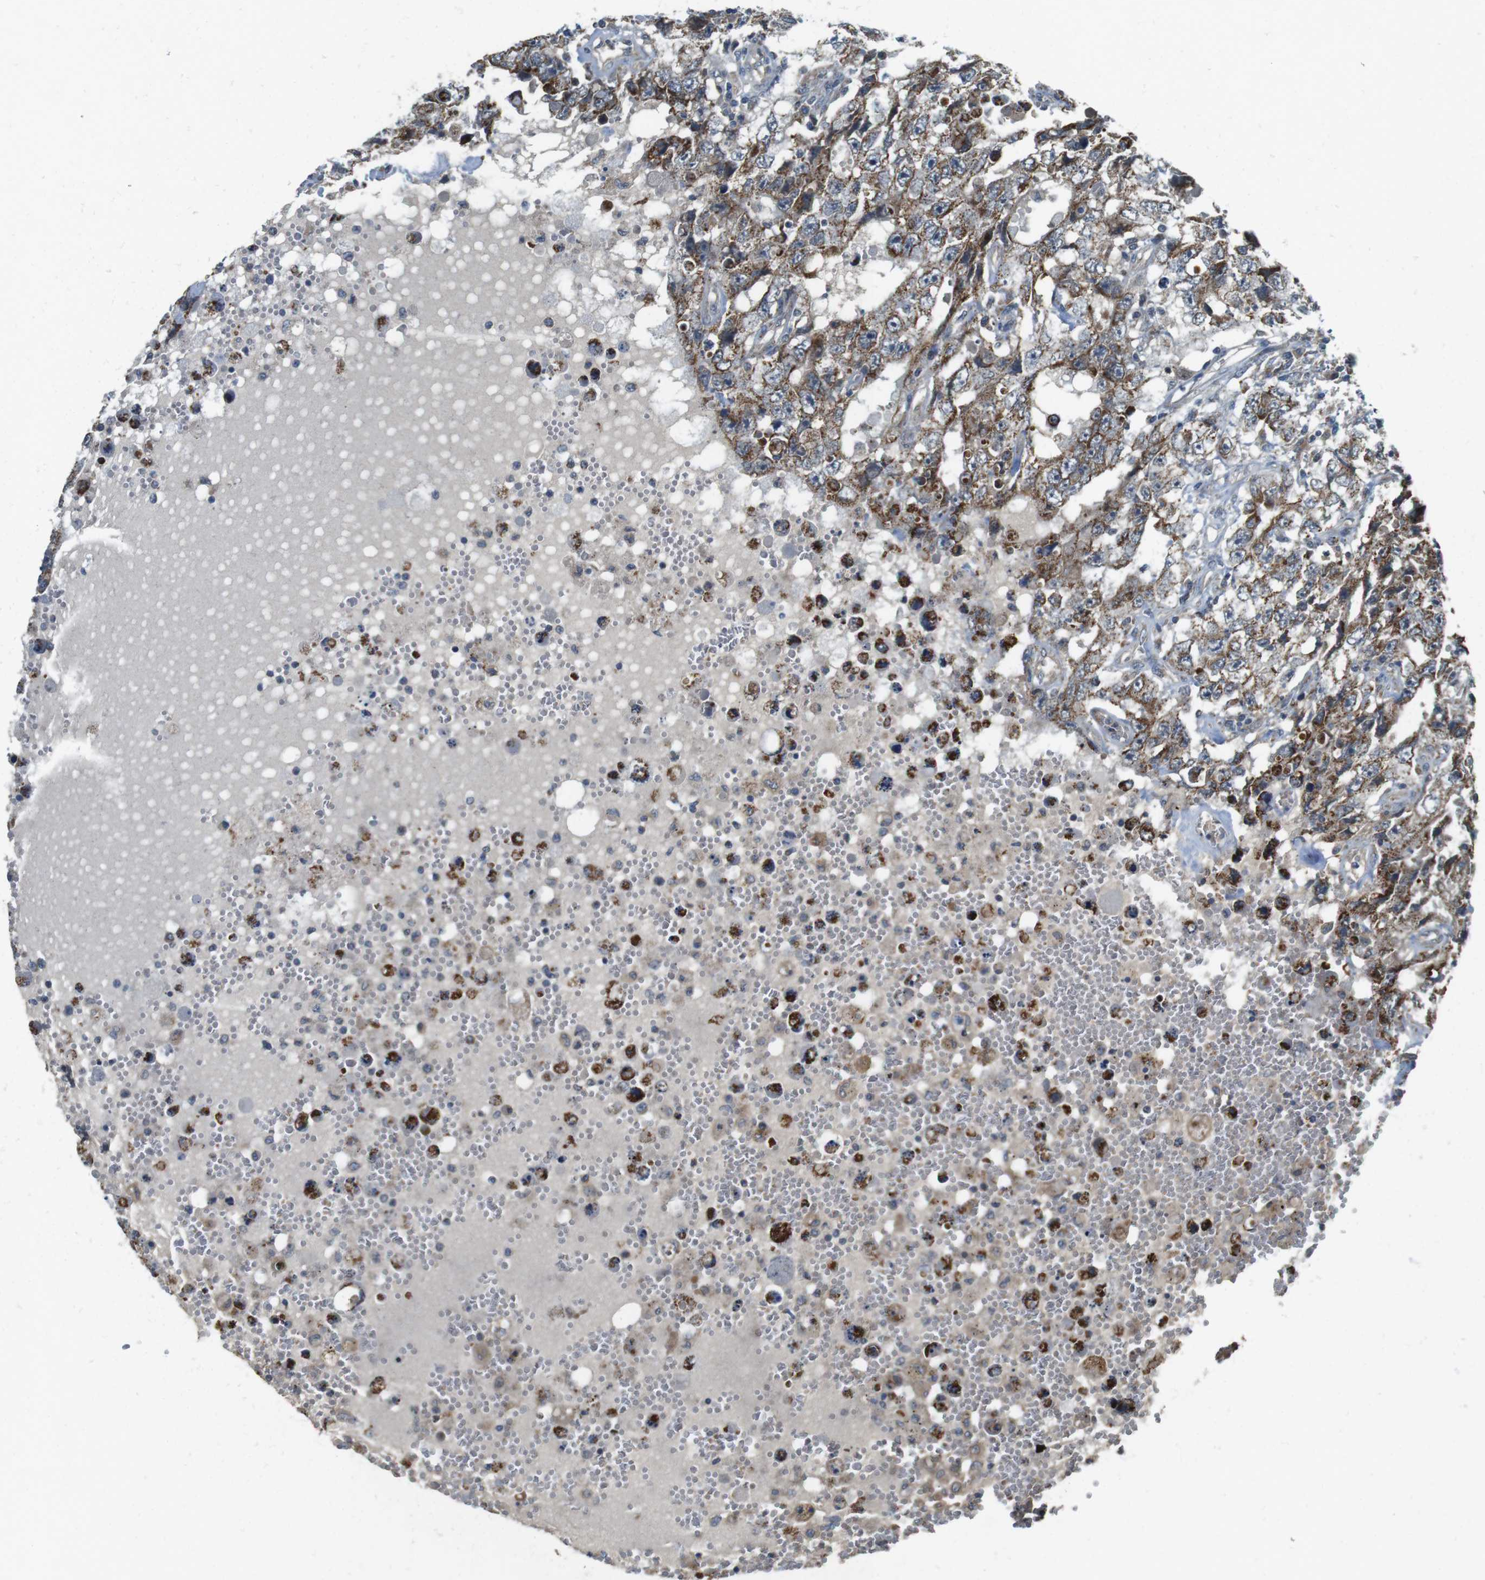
{"staining": {"intensity": "moderate", "quantity": ">75%", "location": "cytoplasmic/membranous"}, "tissue": "testis cancer", "cell_type": "Tumor cells", "image_type": "cancer", "snomed": [{"axis": "morphology", "description": "Carcinoma, Embryonal, NOS"}, {"axis": "topography", "description": "Testis"}], "caption": "Immunohistochemical staining of human testis embryonal carcinoma demonstrates medium levels of moderate cytoplasmic/membranous positivity in about >75% of tumor cells.", "gene": "IFFO2", "patient": {"sex": "male", "age": 26}}